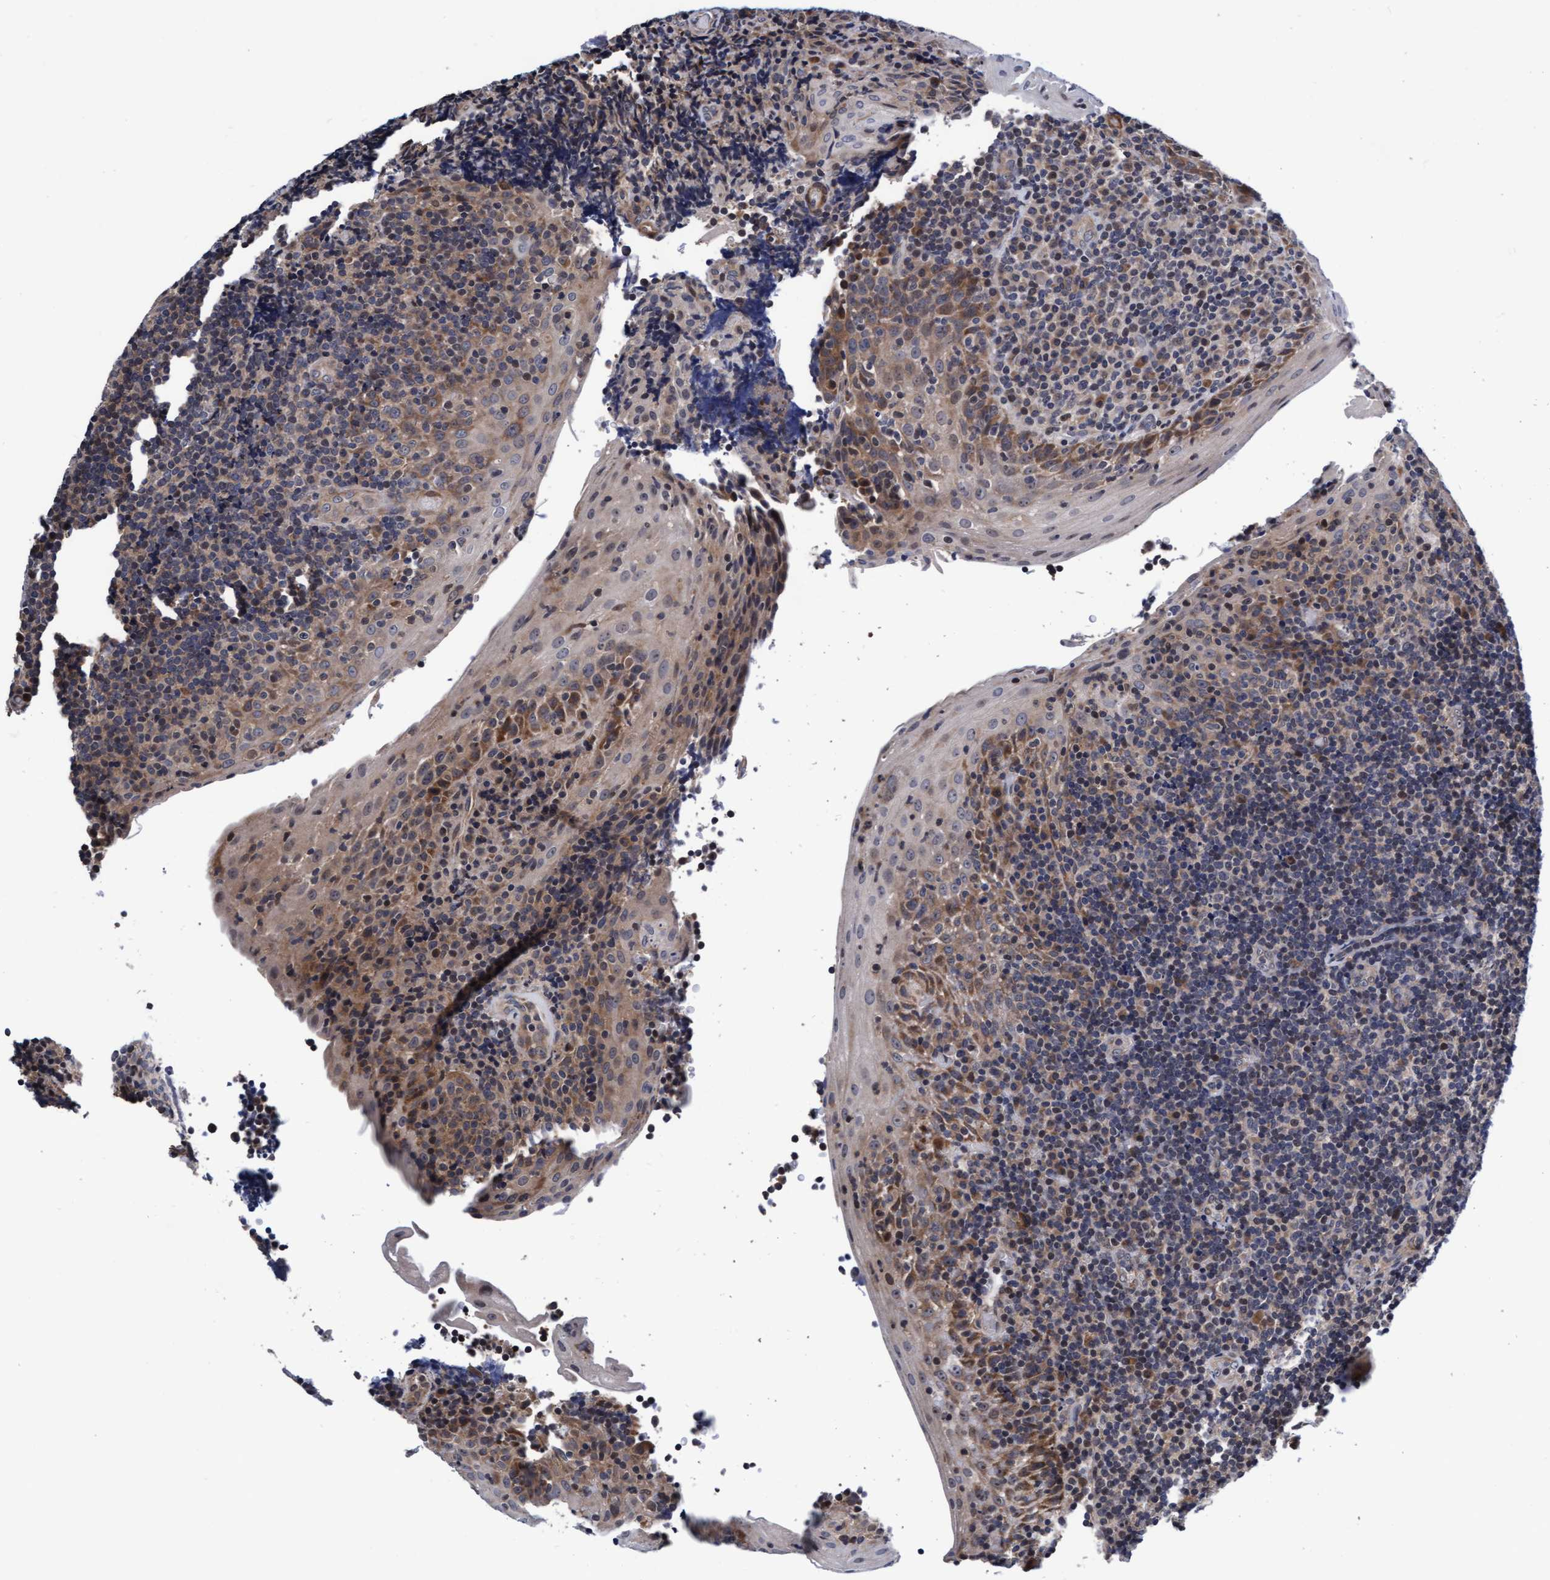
{"staining": {"intensity": "moderate", "quantity": "<25%", "location": "cytoplasmic/membranous"}, "tissue": "tonsil", "cell_type": "Germinal center cells", "image_type": "normal", "snomed": [{"axis": "morphology", "description": "Normal tissue, NOS"}, {"axis": "topography", "description": "Tonsil"}], "caption": "Moderate cytoplasmic/membranous protein positivity is identified in about <25% of germinal center cells in tonsil. The staining was performed using DAB to visualize the protein expression in brown, while the nuclei were stained in blue with hematoxylin (Magnification: 20x).", "gene": "EFCAB13", "patient": {"sex": "male", "age": 37}}